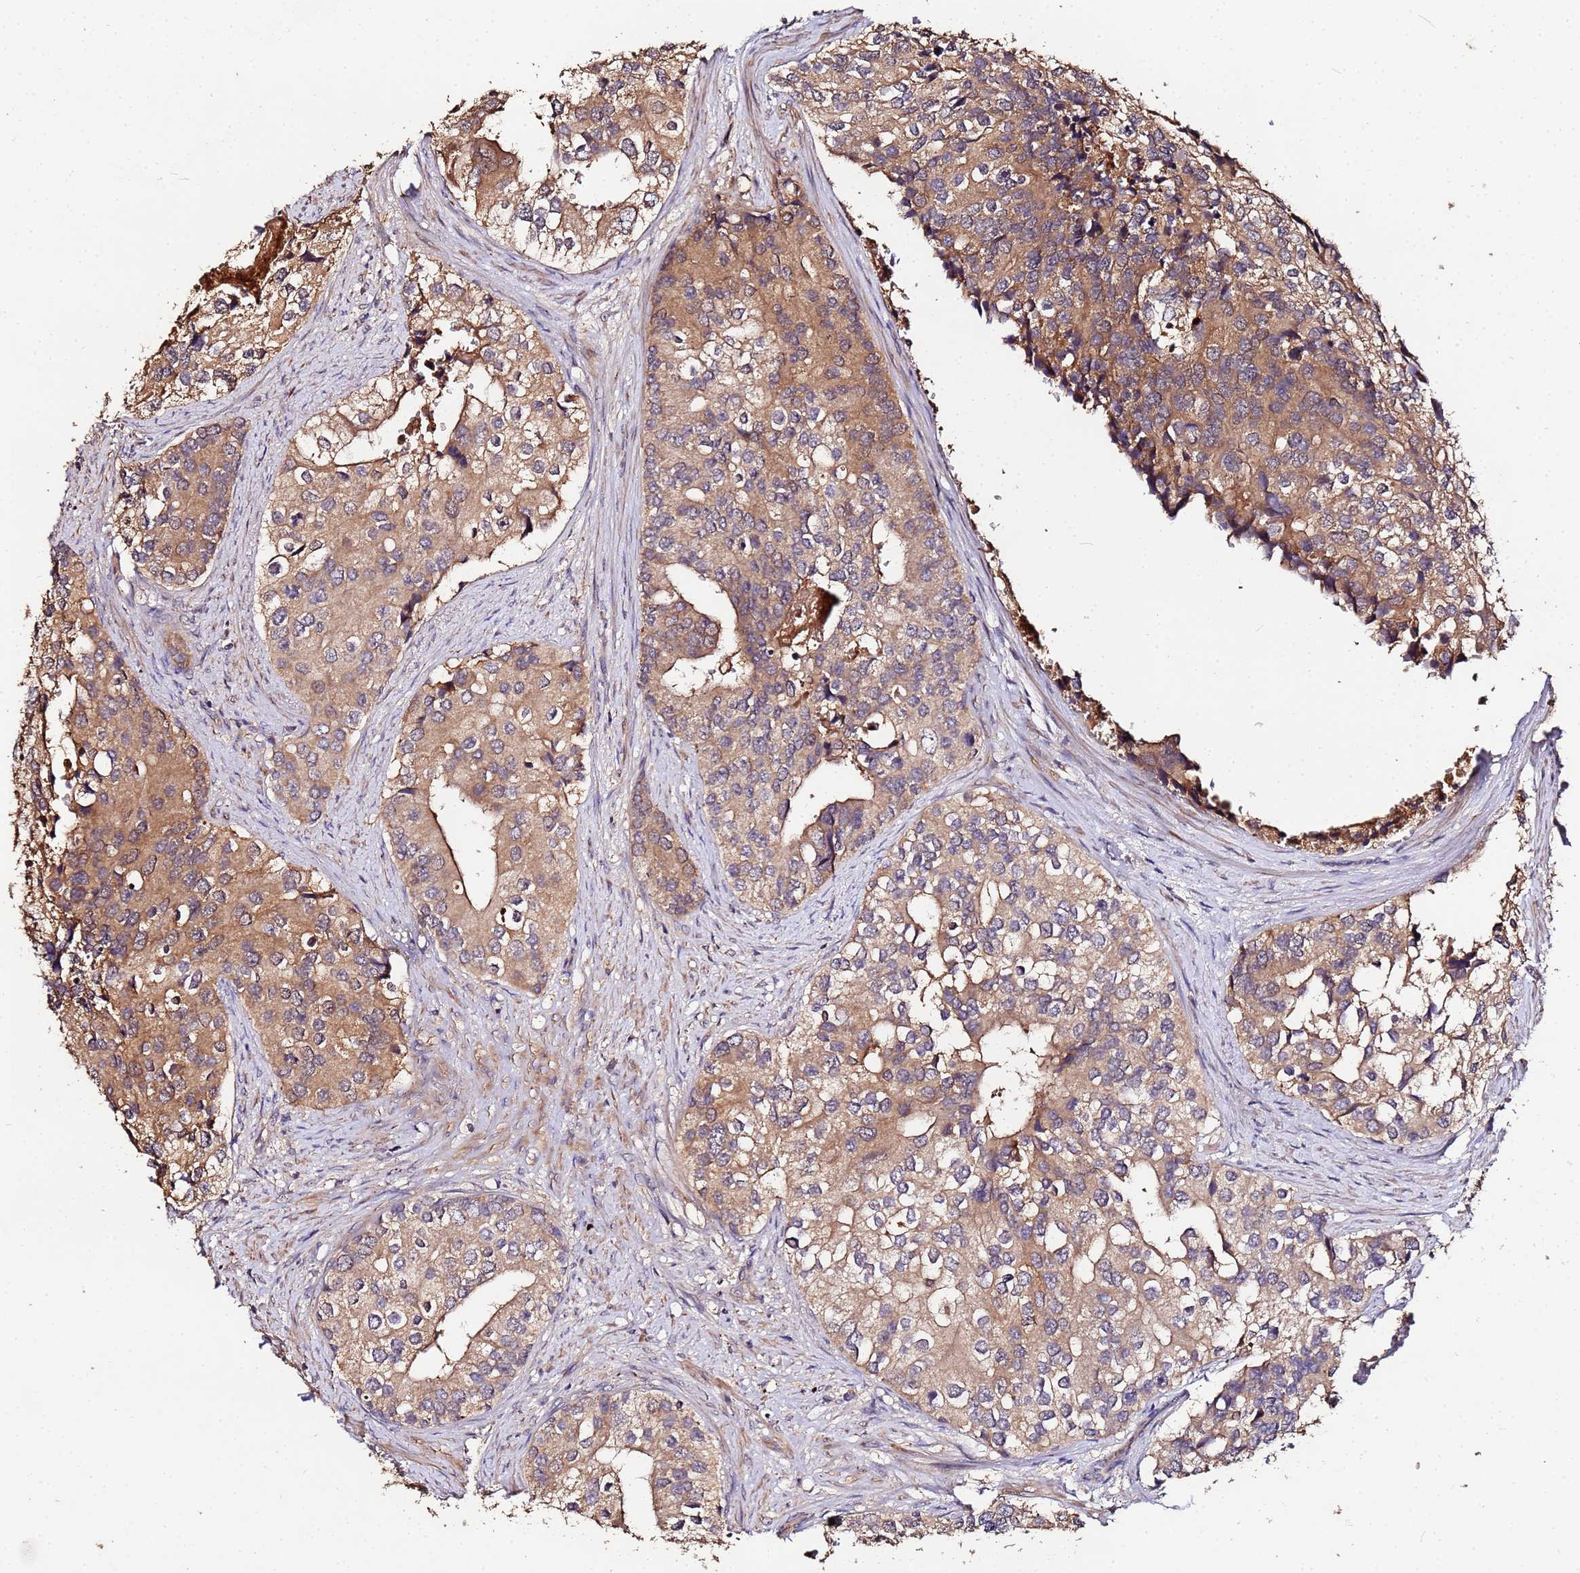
{"staining": {"intensity": "moderate", "quantity": ">75%", "location": "cytoplasmic/membranous"}, "tissue": "prostate cancer", "cell_type": "Tumor cells", "image_type": "cancer", "snomed": [{"axis": "morphology", "description": "Adenocarcinoma, High grade"}, {"axis": "topography", "description": "Prostate"}], "caption": "Immunohistochemistry of adenocarcinoma (high-grade) (prostate) shows medium levels of moderate cytoplasmic/membranous expression in approximately >75% of tumor cells.", "gene": "MTERF1", "patient": {"sex": "male", "age": 62}}